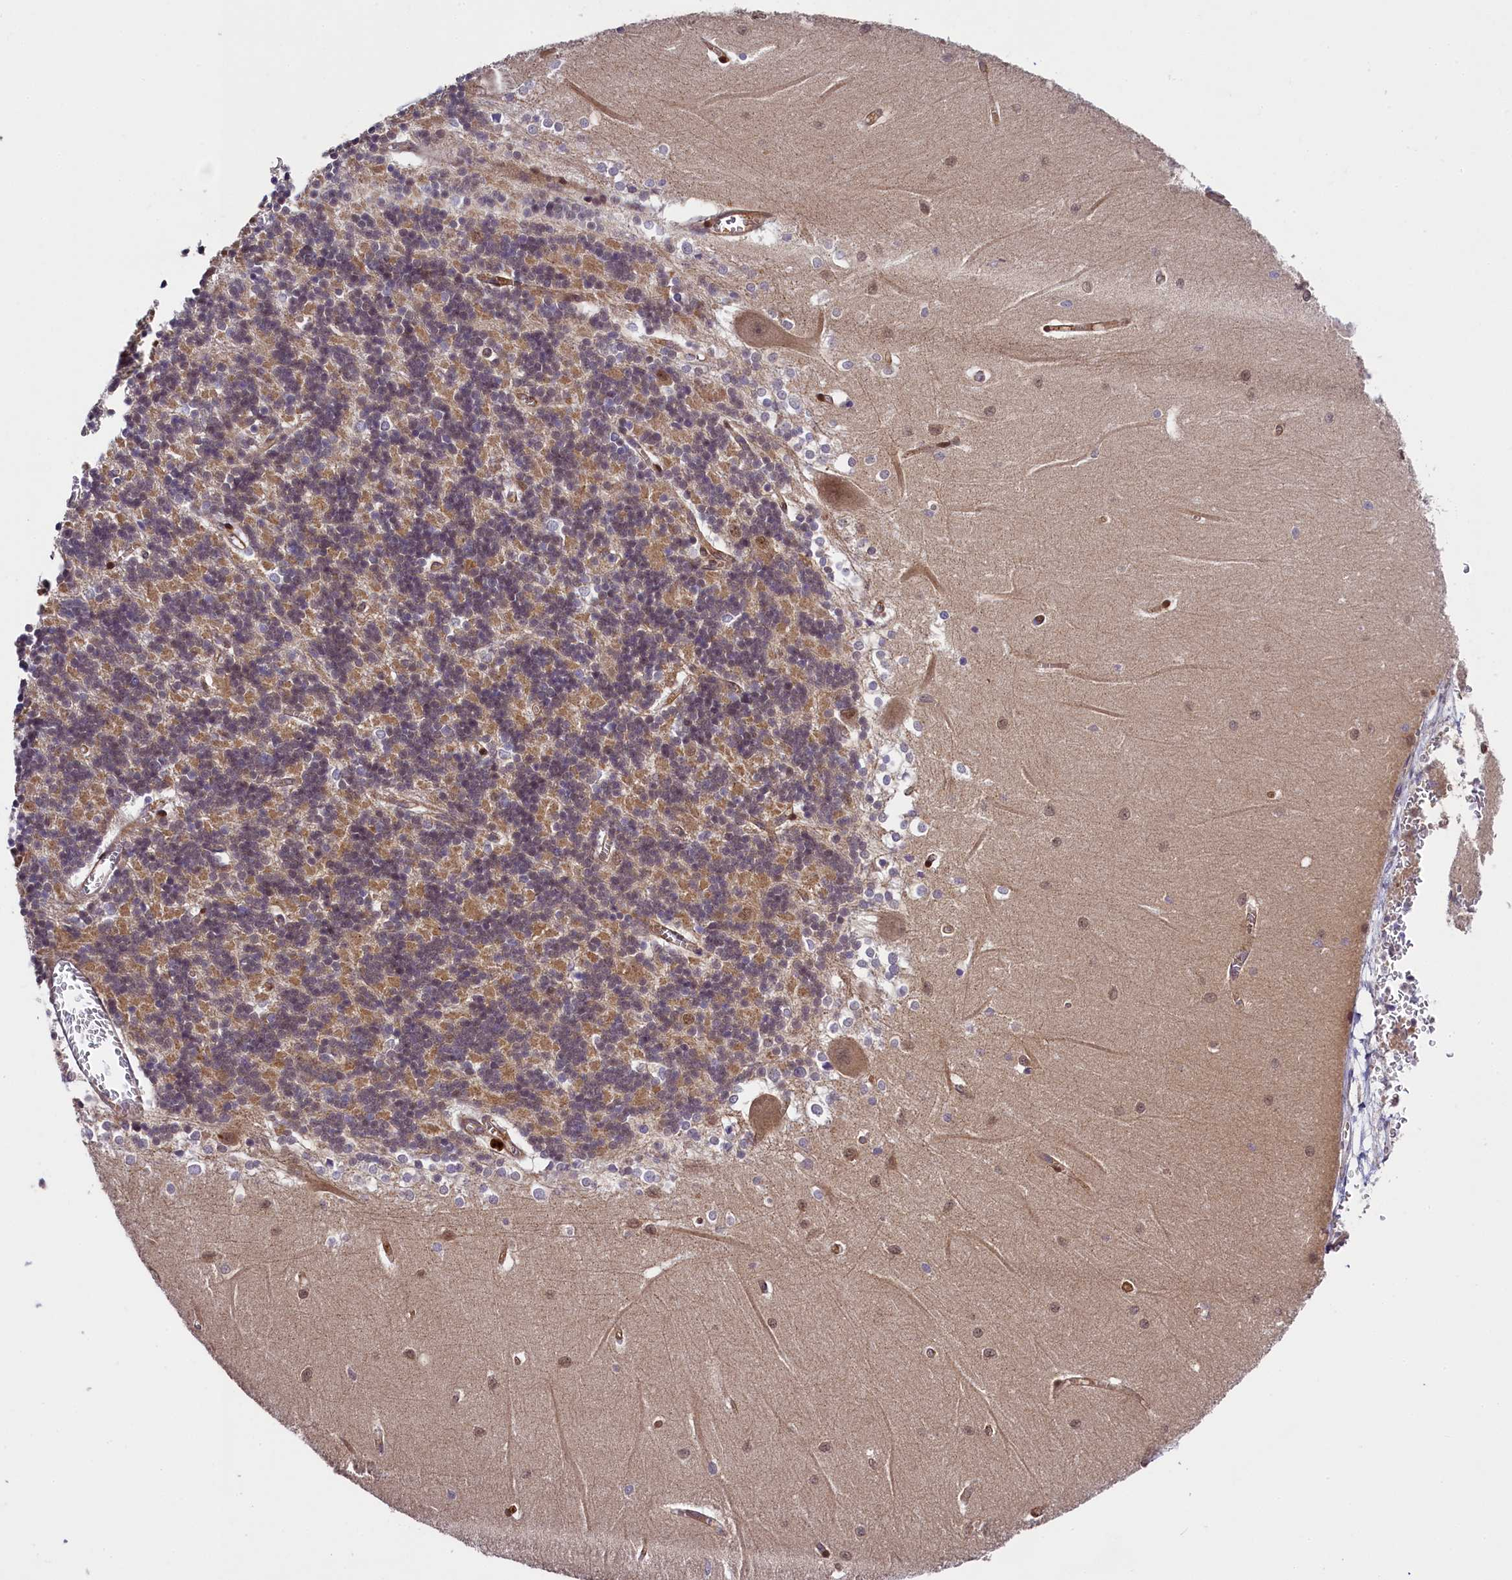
{"staining": {"intensity": "moderate", "quantity": "25%-75%", "location": "cytoplasmic/membranous"}, "tissue": "cerebellum", "cell_type": "Cells in granular layer", "image_type": "normal", "snomed": [{"axis": "morphology", "description": "Normal tissue, NOS"}, {"axis": "topography", "description": "Cerebellum"}], "caption": "Immunohistochemical staining of normal cerebellum reveals moderate cytoplasmic/membranous protein positivity in about 25%-75% of cells in granular layer.", "gene": "SNRK", "patient": {"sex": "male", "age": 37}}